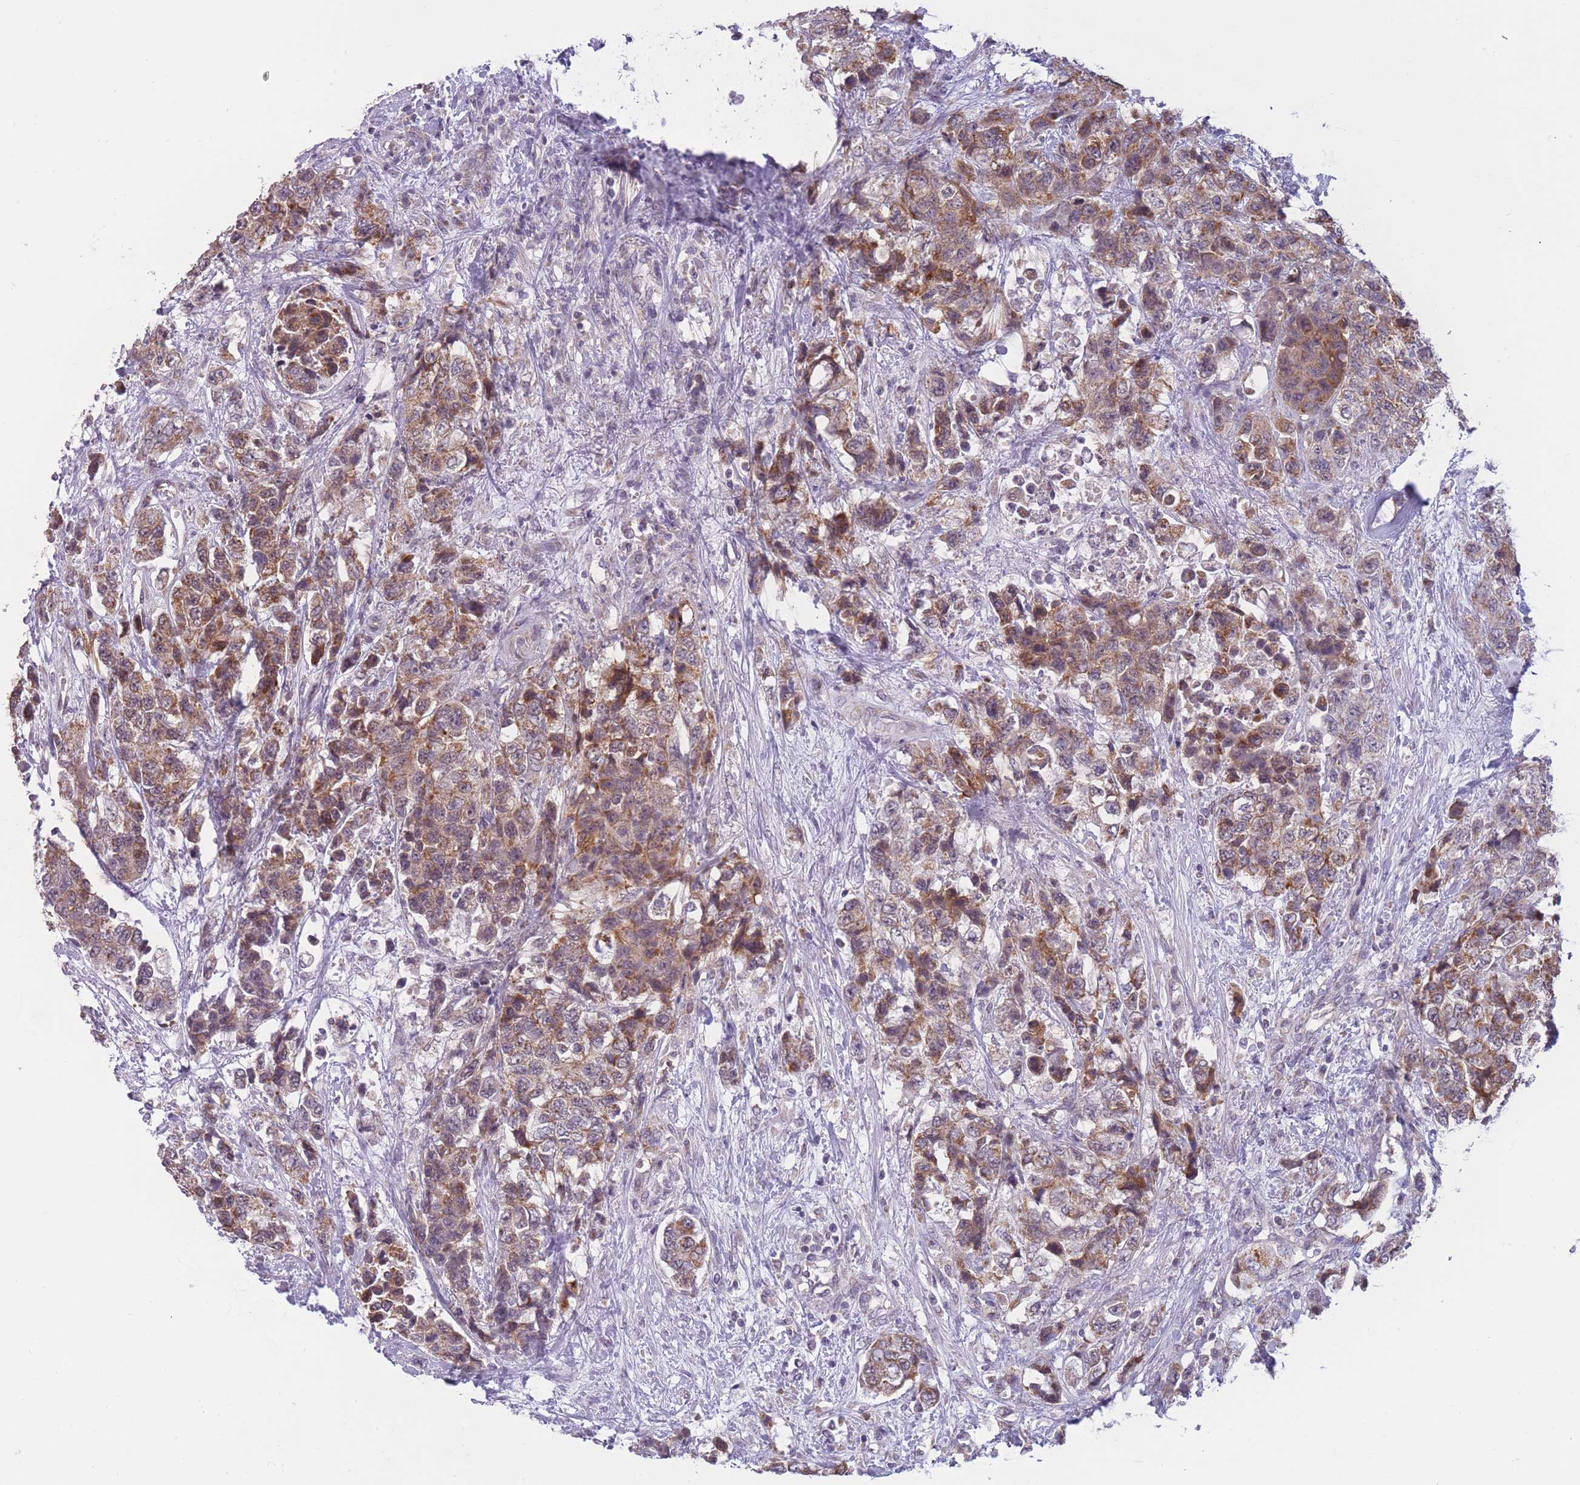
{"staining": {"intensity": "moderate", "quantity": ">75%", "location": "cytoplasmic/membranous"}, "tissue": "urothelial cancer", "cell_type": "Tumor cells", "image_type": "cancer", "snomed": [{"axis": "morphology", "description": "Urothelial carcinoma, High grade"}, {"axis": "topography", "description": "Urinary bladder"}], "caption": "Immunohistochemistry photomicrograph of human urothelial cancer stained for a protein (brown), which reveals medium levels of moderate cytoplasmic/membranous positivity in about >75% of tumor cells.", "gene": "MRPS18C", "patient": {"sex": "female", "age": 78}}